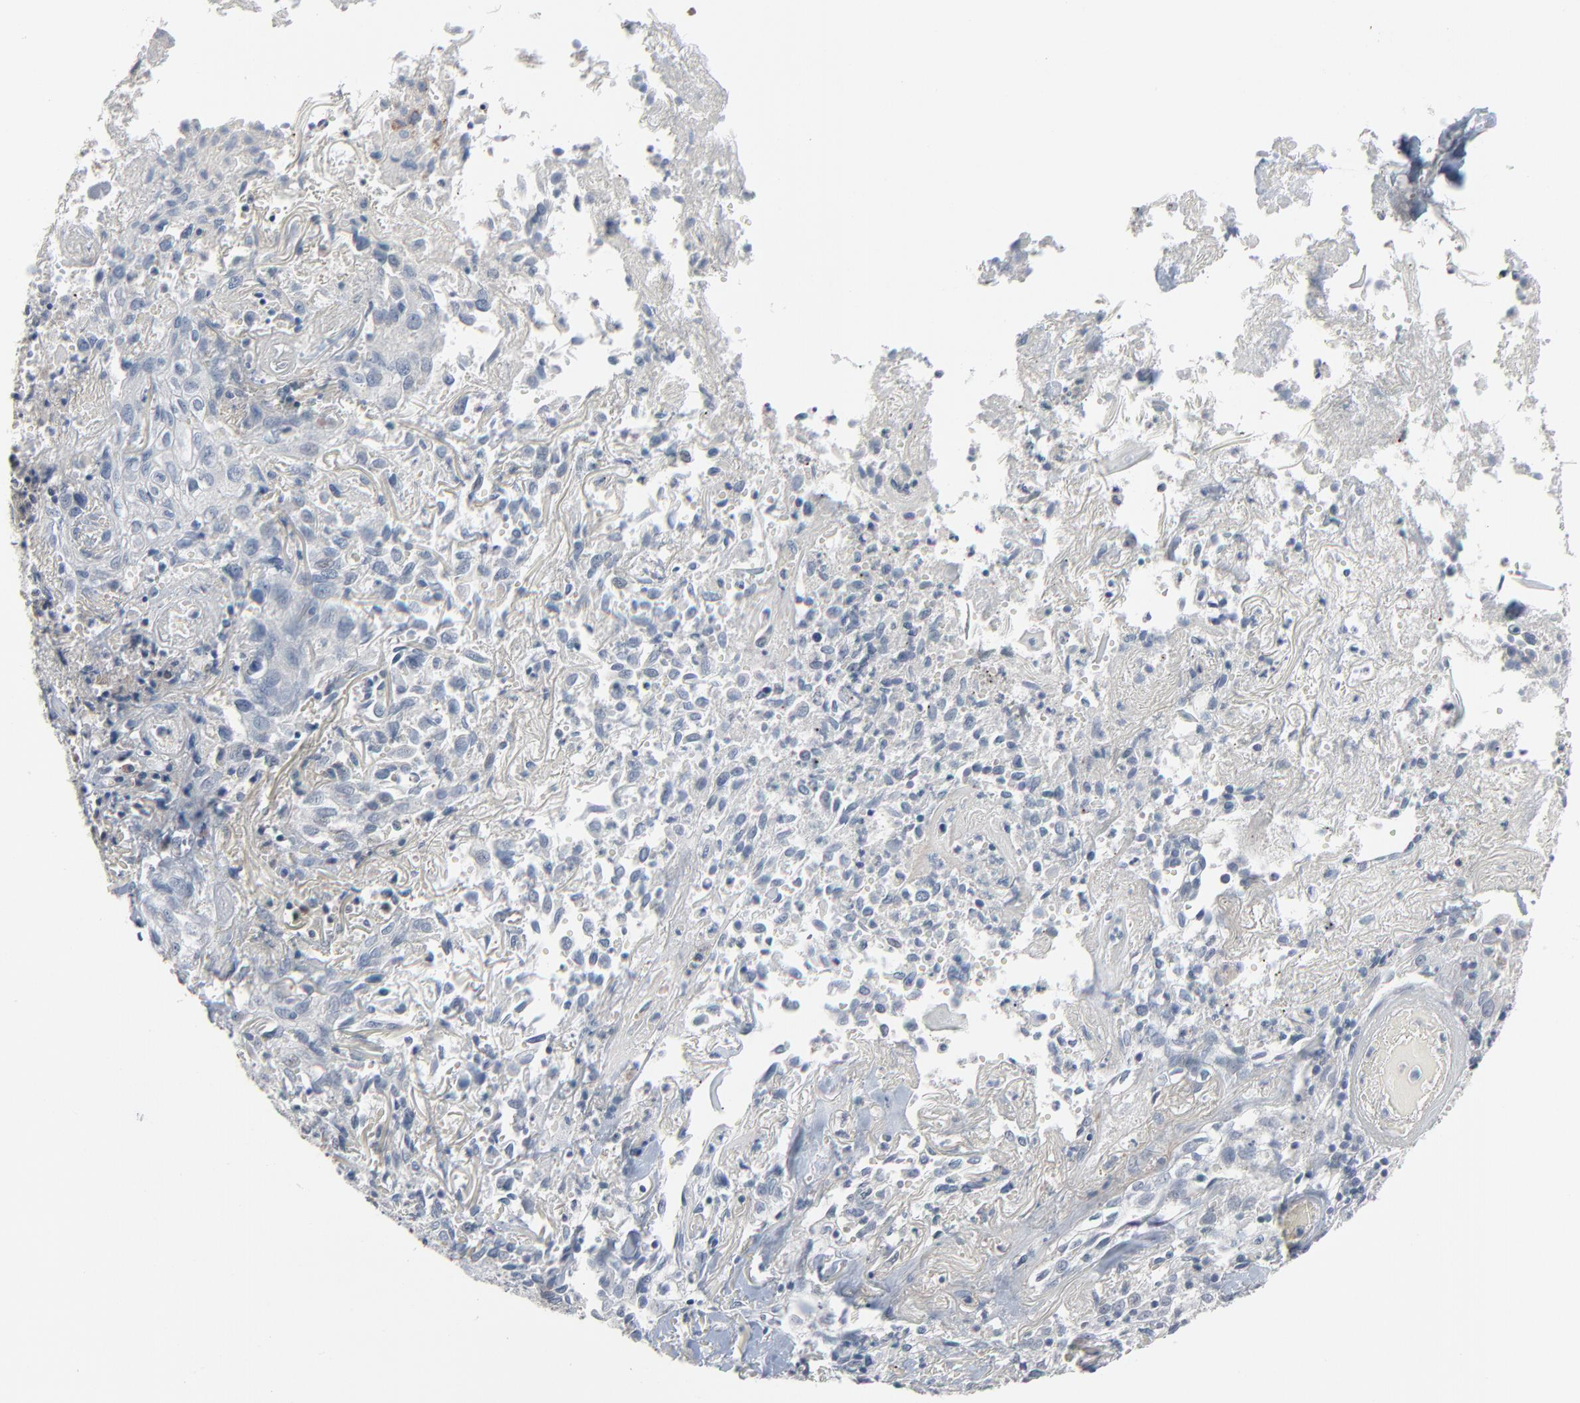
{"staining": {"intensity": "negative", "quantity": "none", "location": "none"}, "tissue": "skin cancer", "cell_type": "Tumor cells", "image_type": "cancer", "snomed": [{"axis": "morphology", "description": "Squamous cell carcinoma, NOS"}, {"axis": "topography", "description": "Skin"}], "caption": "This is a micrograph of immunohistochemistry staining of skin cancer (squamous cell carcinoma), which shows no staining in tumor cells.", "gene": "SAGE1", "patient": {"sex": "male", "age": 65}}